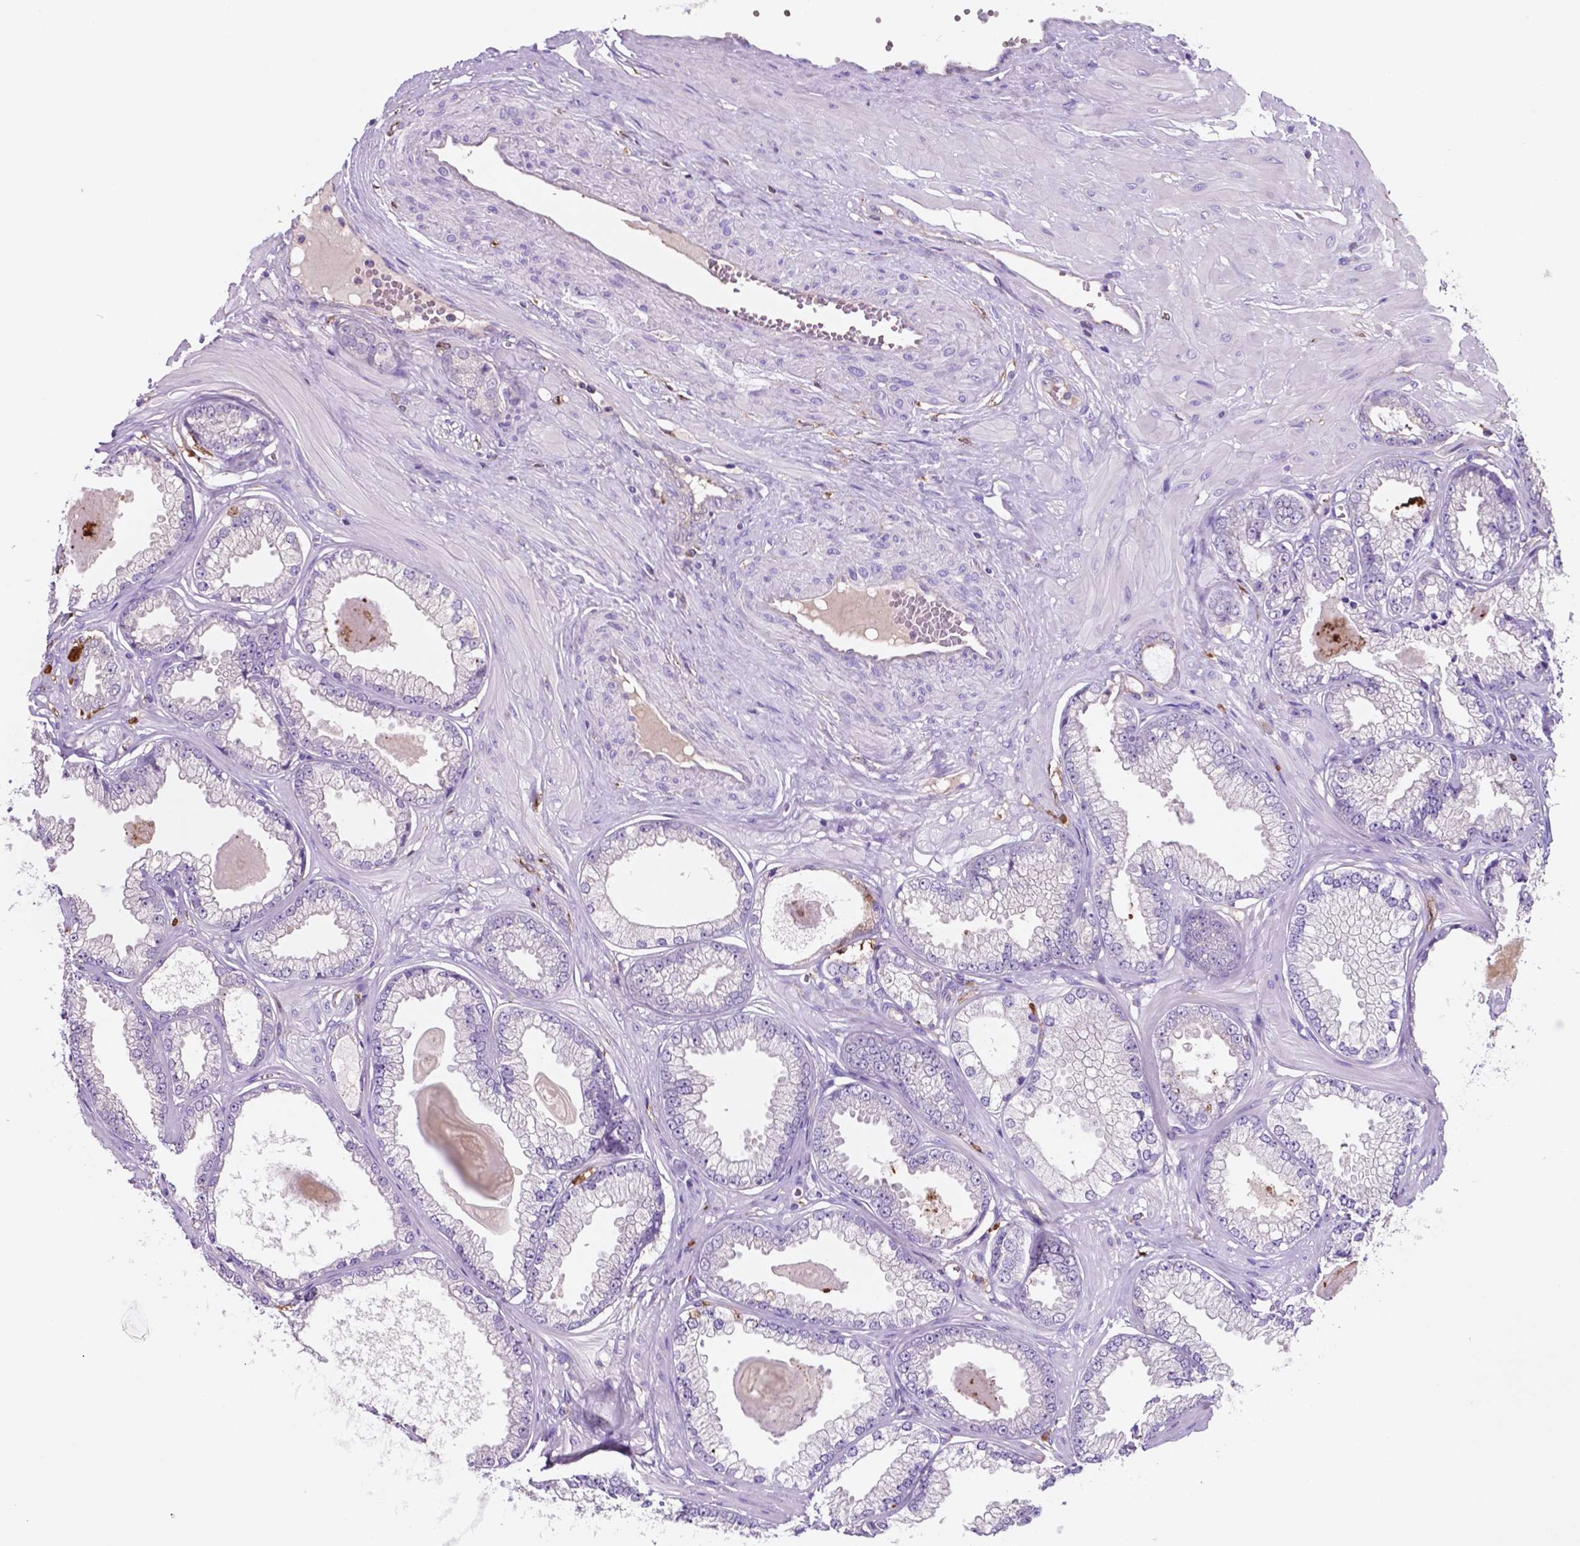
{"staining": {"intensity": "negative", "quantity": "none", "location": "none"}, "tissue": "prostate cancer", "cell_type": "Tumor cells", "image_type": "cancer", "snomed": [{"axis": "morphology", "description": "Adenocarcinoma, Low grade"}, {"axis": "topography", "description": "Prostate"}], "caption": "Tumor cells are negative for protein expression in human prostate cancer. (DAB immunohistochemistry, high magnification).", "gene": "MKRN2OS", "patient": {"sex": "male", "age": 64}}